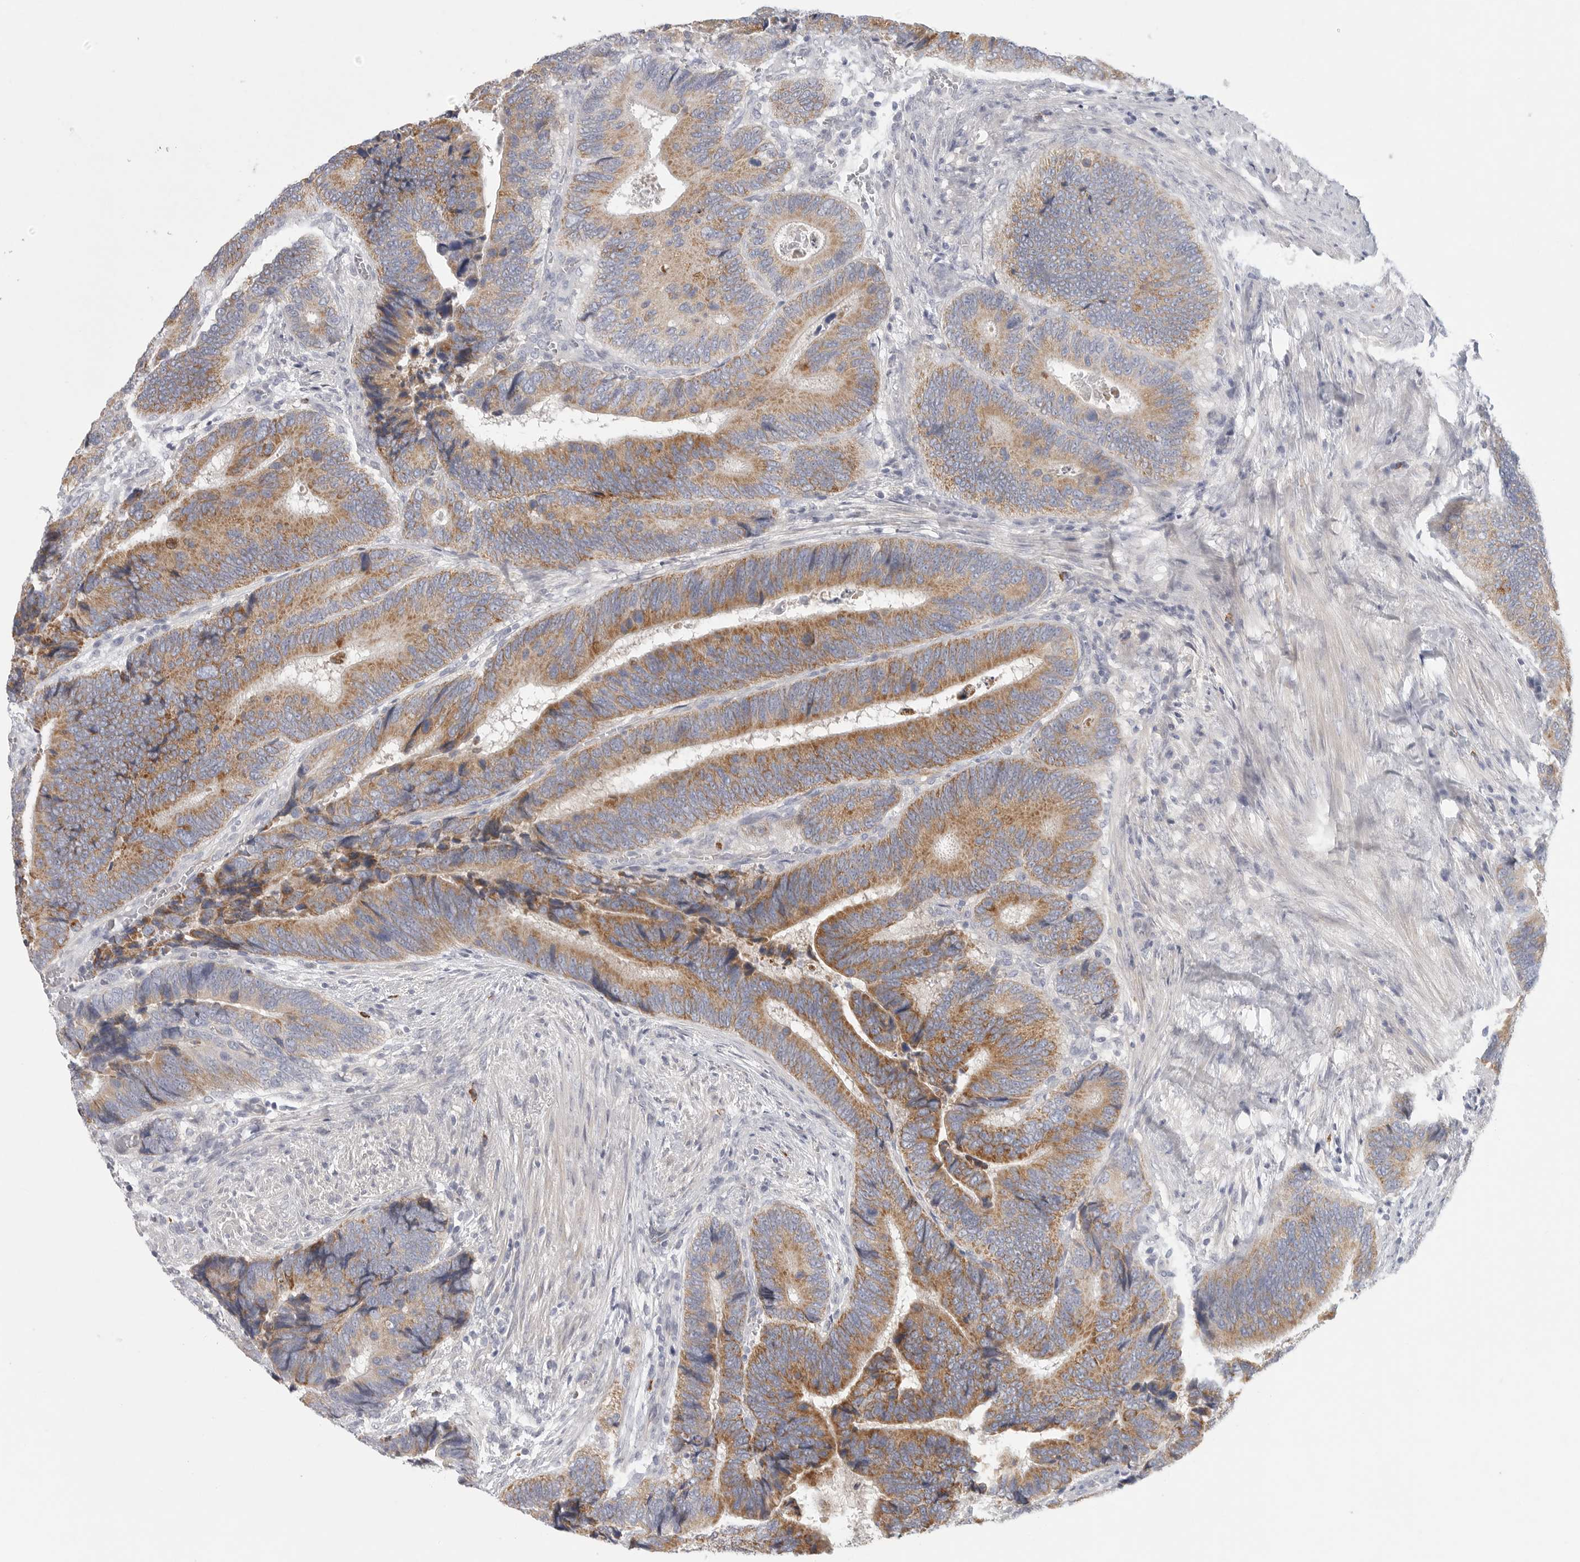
{"staining": {"intensity": "moderate", "quantity": "25%-75%", "location": "cytoplasmic/membranous"}, "tissue": "colorectal cancer", "cell_type": "Tumor cells", "image_type": "cancer", "snomed": [{"axis": "morphology", "description": "Inflammation, NOS"}, {"axis": "morphology", "description": "Adenocarcinoma, NOS"}, {"axis": "topography", "description": "Colon"}], "caption": "A medium amount of moderate cytoplasmic/membranous staining is present in about 25%-75% of tumor cells in adenocarcinoma (colorectal) tissue.", "gene": "ELP3", "patient": {"sex": "male", "age": 72}}